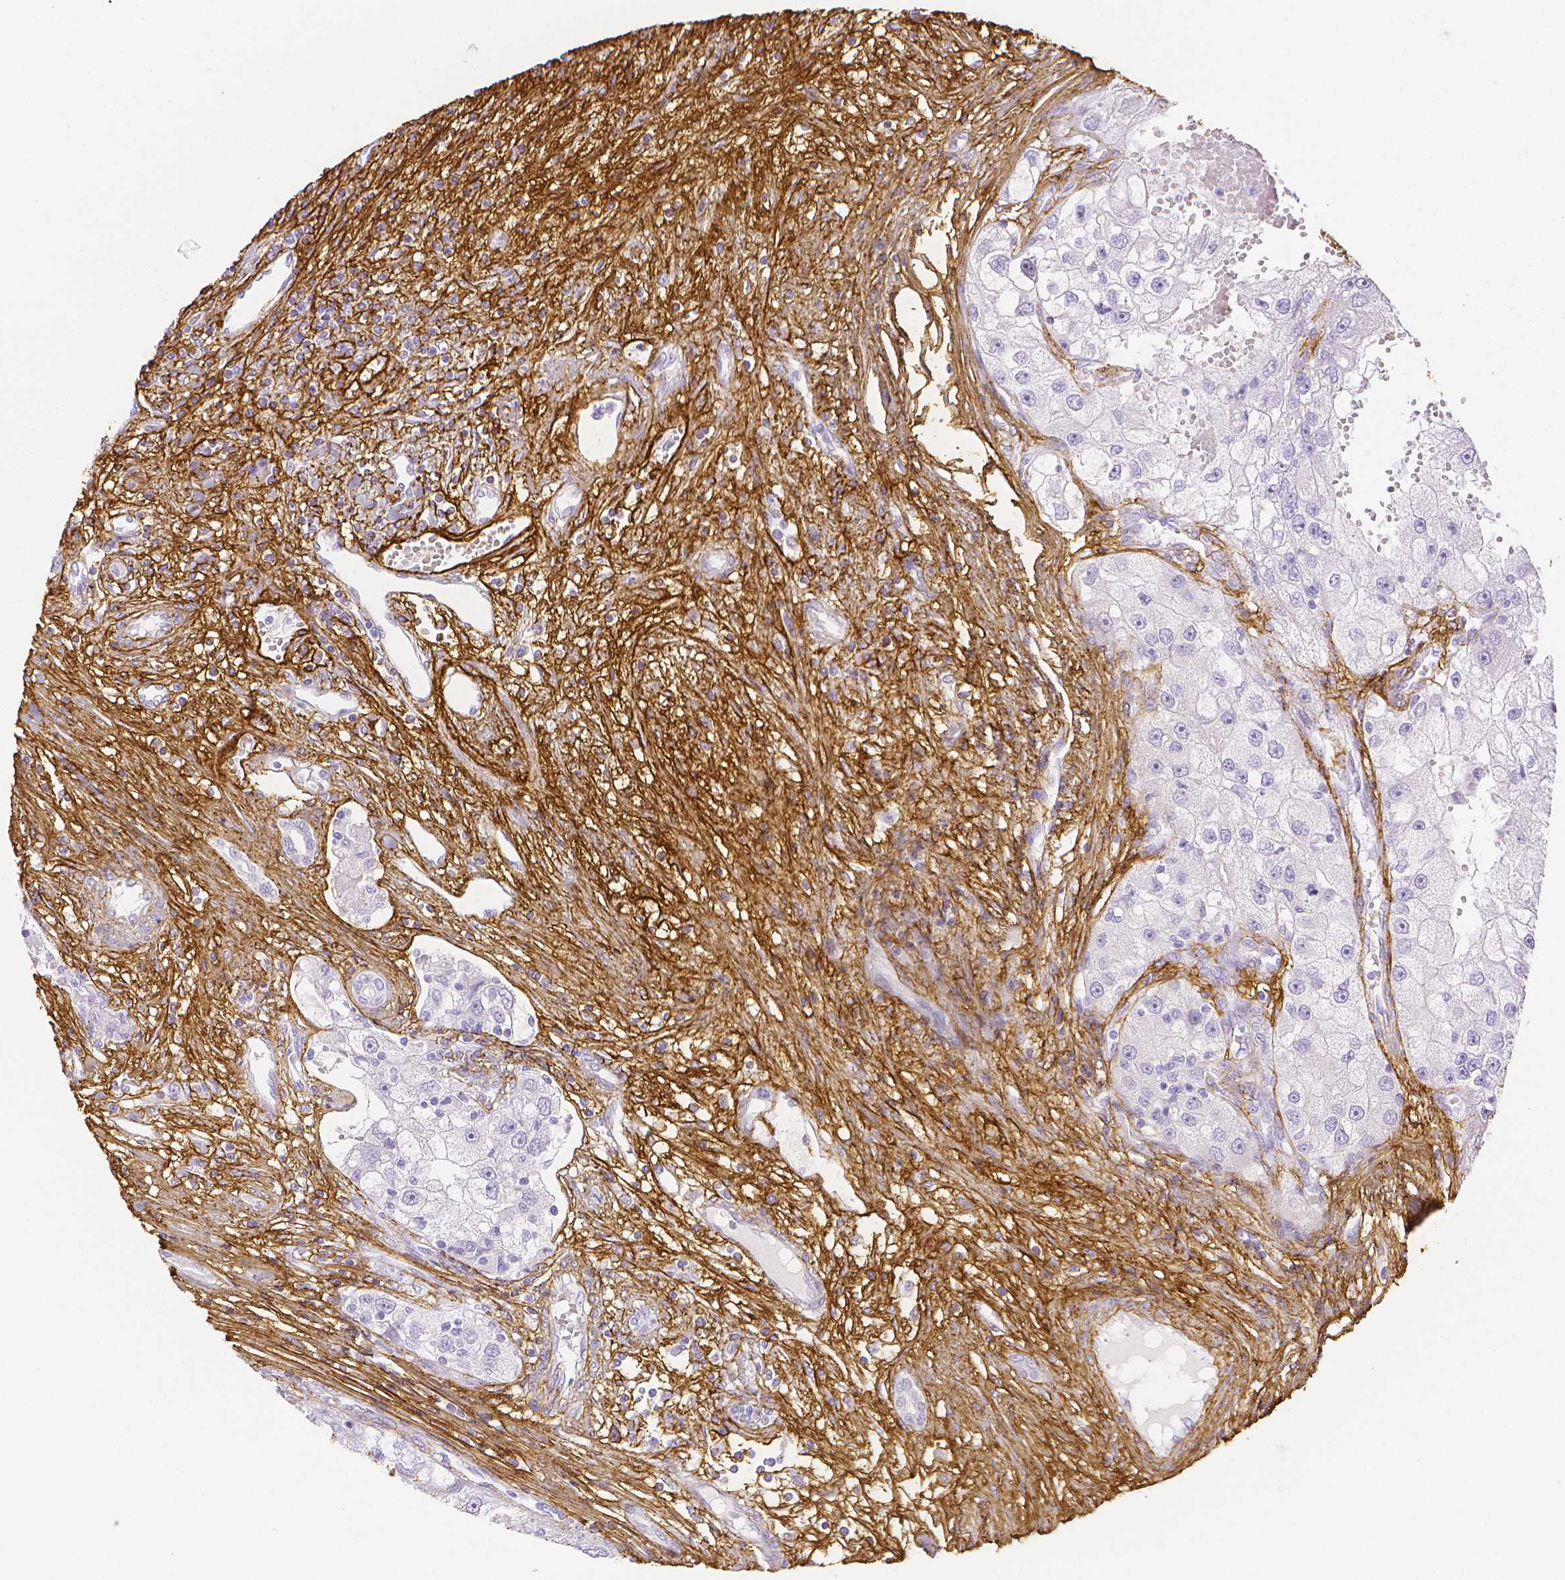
{"staining": {"intensity": "negative", "quantity": "none", "location": "none"}, "tissue": "renal cancer", "cell_type": "Tumor cells", "image_type": "cancer", "snomed": [{"axis": "morphology", "description": "Adenocarcinoma, NOS"}, {"axis": "topography", "description": "Kidney"}], "caption": "Immunohistochemistry of human renal adenocarcinoma exhibits no expression in tumor cells. (DAB immunohistochemistry visualized using brightfield microscopy, high magnification).", "gene": "FBN1", "patient": {"sex": "male", "age": 63}}